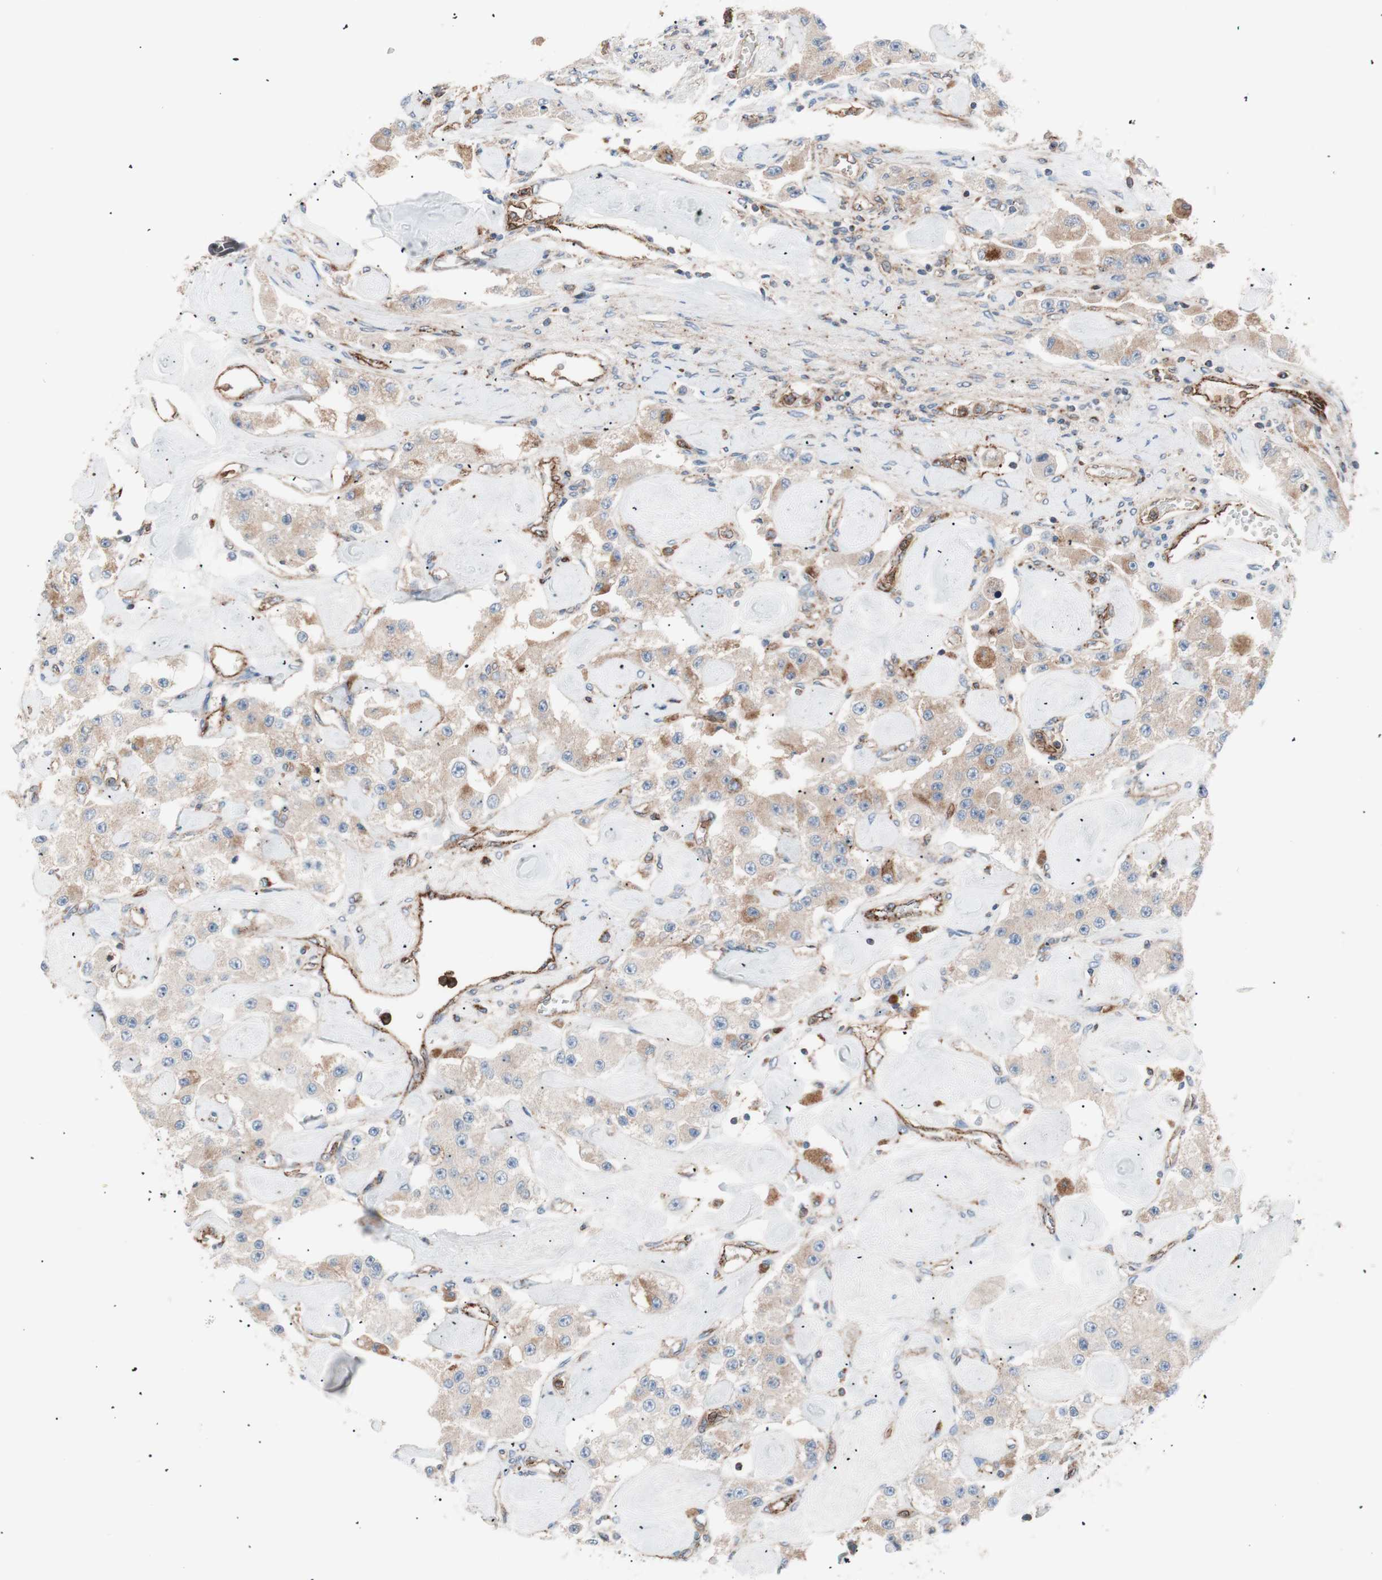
{"staining": {"intensity": "weak", "quantity": ">75%", "location": "cytoplasmic/membranous"}, "tissue": "carcinoid", "cell_type": "Tumor cells", "image_type": "cancer", "snomed": [{"axis": "morphology", "description": "Carcinoid, malignant, NOS"}, {"axis": "topography", "description": "Pancreas"}], "caption": "Immunohistochemical staining of human carcinoid demonstrates low levels of weak cytoplasmic/membranous positivity in about >75% of tumor cells. The protein of interest is shown in brown color, while the nuclei are stained blue.", "gene": "FLOT2", "patient": {"sex": "male", "age": 41}}